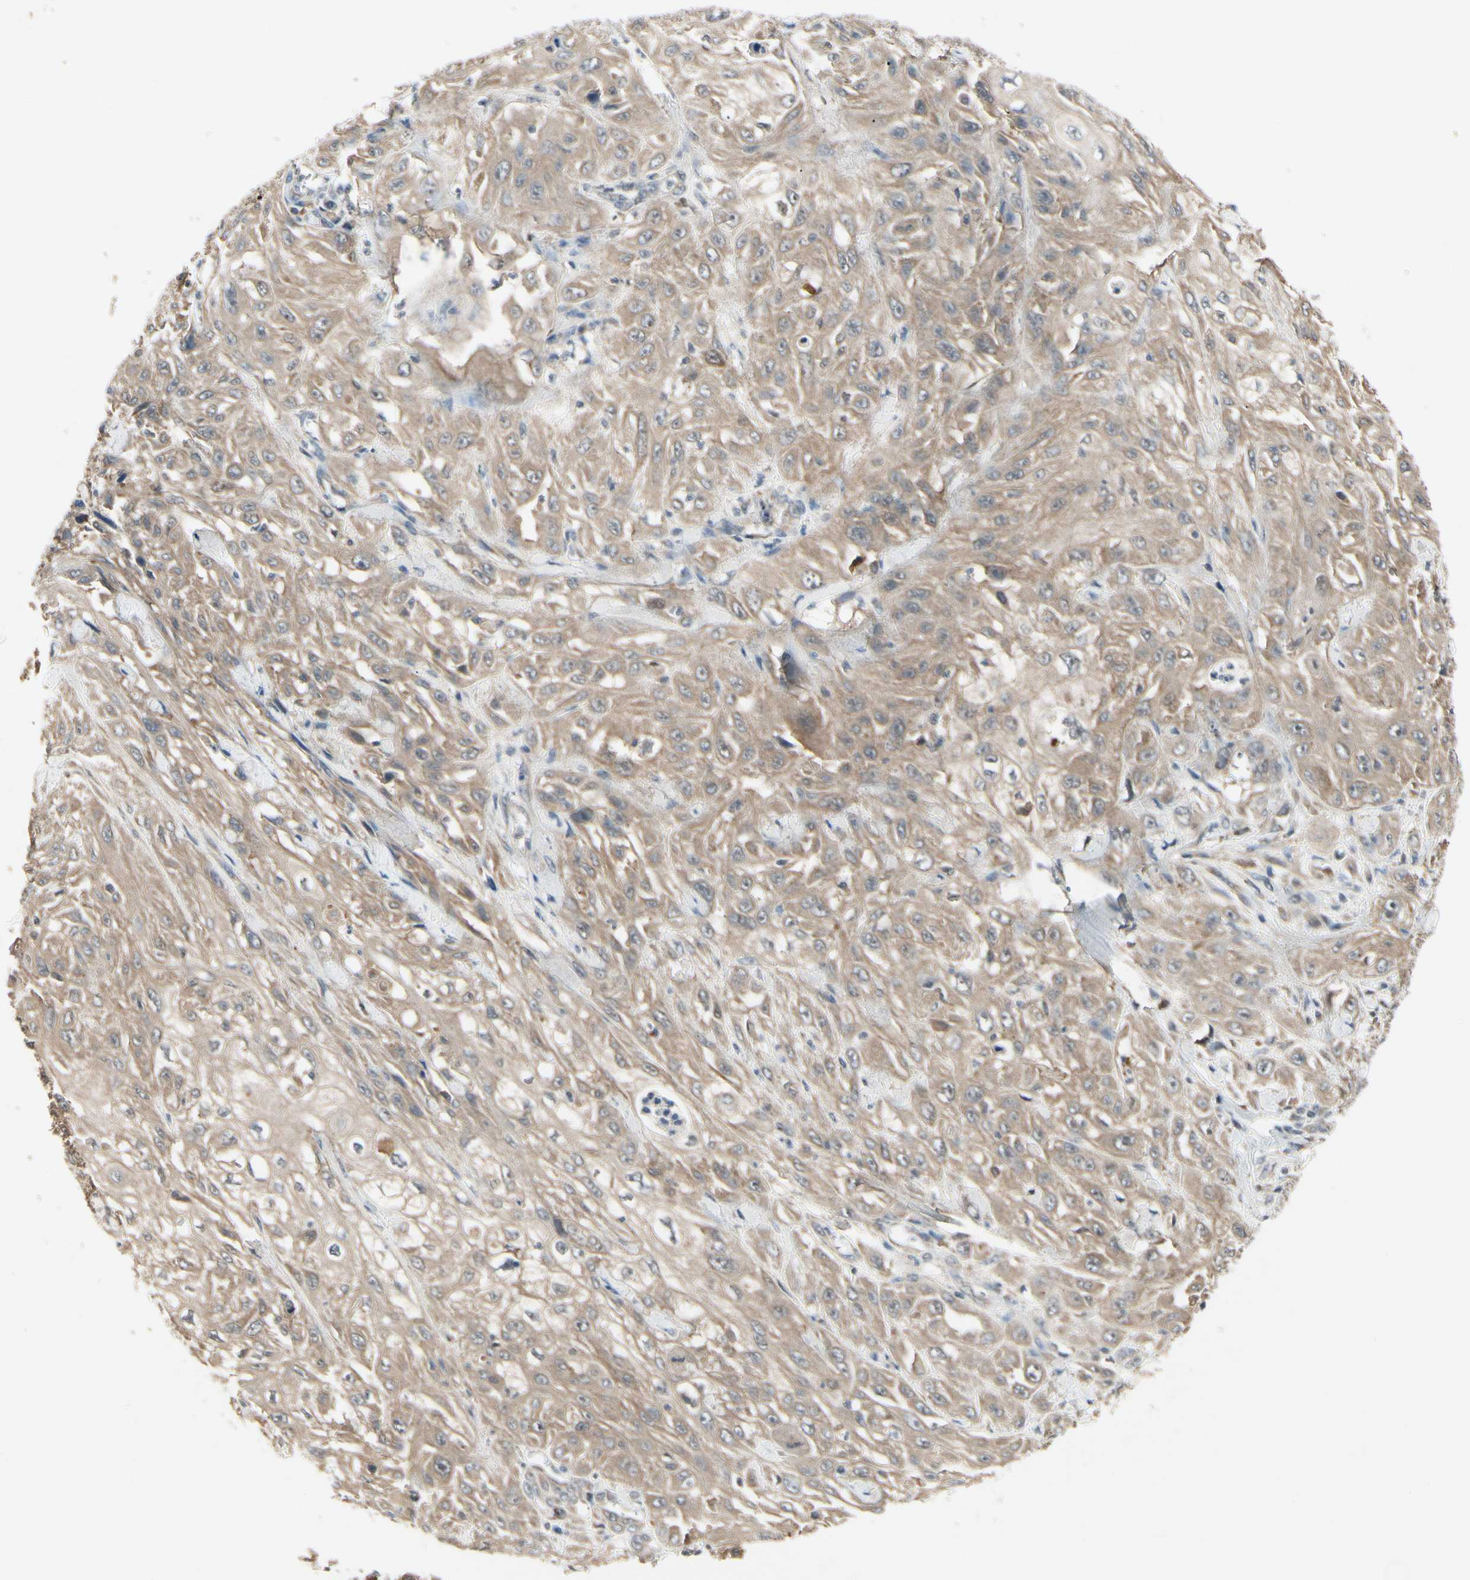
{"staining": {"intensity": "moderate", "quantity": ">75%", "location": "cytoplasmic/membranous"}, "tissue": "skin cancer", "cell_type": "Tumor cells", "image_type": "cancer", "snomed": [{"axis": "morphology", "description": "Squamous cell carcinoma, NOS"}, {"axis": "morphology", "description": "Squamous cell carcinoma, metastatic, NOS"}, {"axis": "topography", "description": "Skin"}, {"axis": "topography", "description": "Lymph node"}], "caption": "Moderate cytoplasmic/membranous positivity is identified in about >75% of tumor cells in skin metastatic squamous cell carcinoma. (DAB IHC with brightfield microscopy, high magnification).", "gene": "RNF14", "patient": {"sex": "male", "age": 75}}